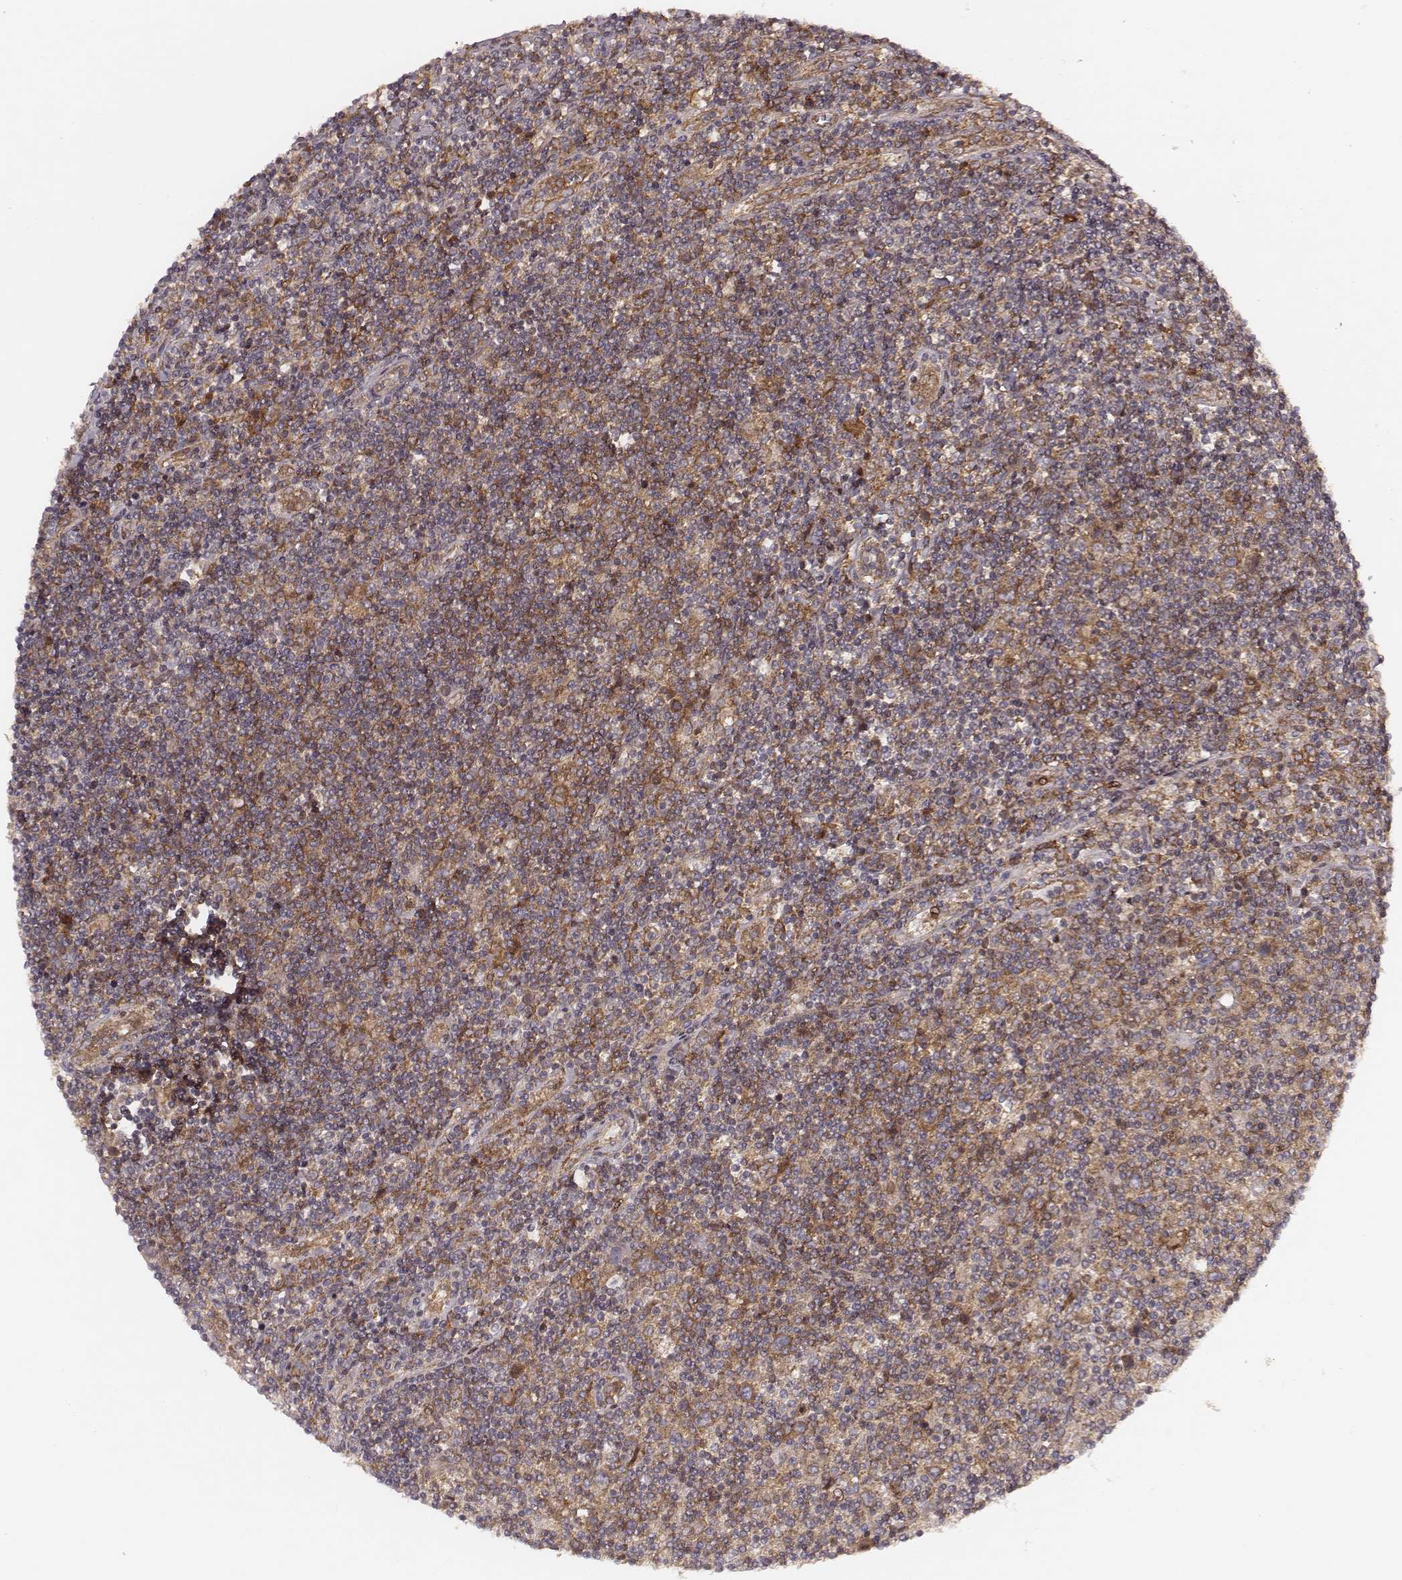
{"staining": {"intensity": "strong", "quantity": ">75%", "location": "cytoplasmic/membranous"}, "tissue": "lymphoma", "cell_type": "Tumor cells", "image_type": "cancer", "snomed": [{"axis": "morphology", "description": "Hodgkin's disease, NOS"}, {"axis": "topography", "description": "Lymph node"}], "caption": "Immunohistochemistry (IHC) photomicrograph of human Hodgkin's disease stained for a protein (brown), which displays high levels of strong cytoplasmic/membranous expression in about >75% of tumor cells.", "gene": "VPS26A", "patient": {"sex": "male", "age": 40}}